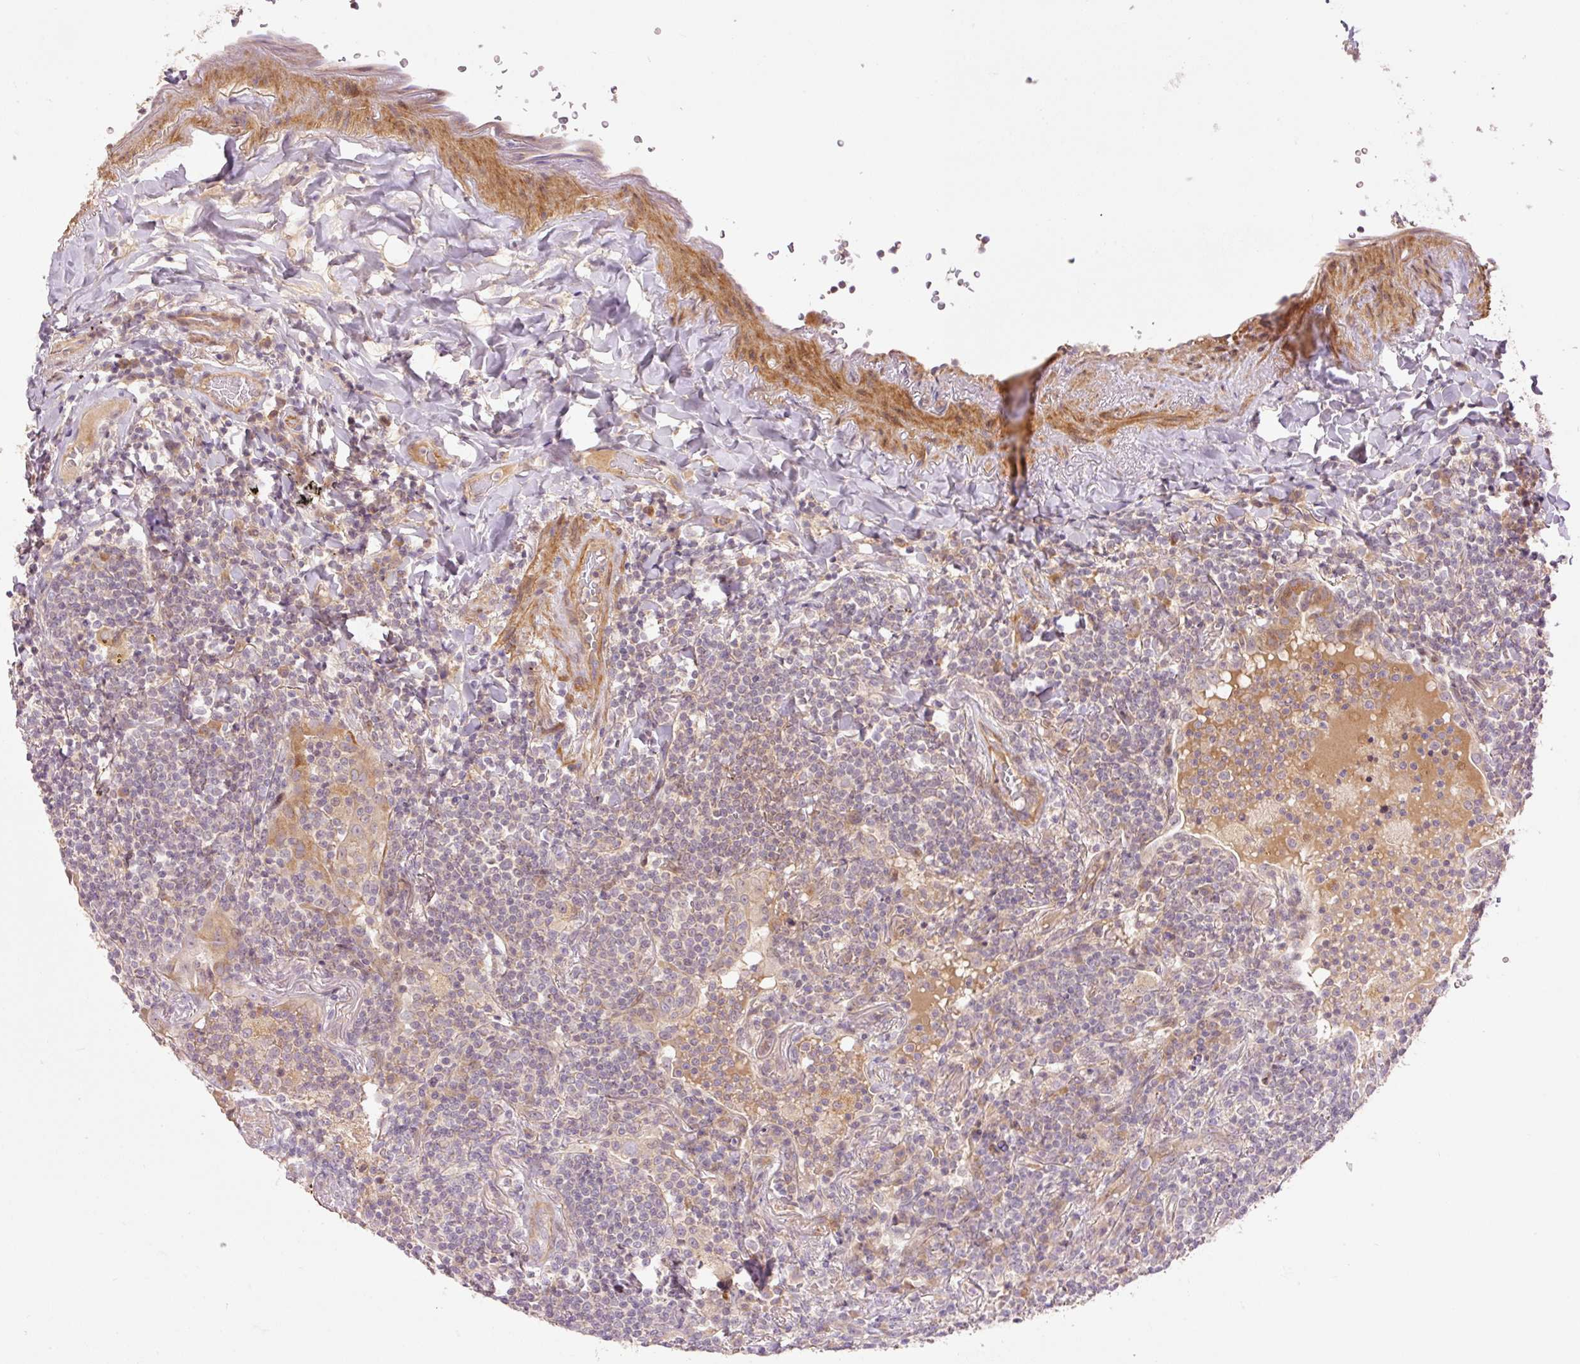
{"staining": {"intensity": "weak", "quantity": "<25%", "location": "cytoplasmic/membranous"}, "tissue": "lymphoma", "cell_type": "Tumor cells", "image_type": "cancer", "snomed": [{"axis": "morphology", "description": "Malignant lymphoma, non-Hodgkin's type, Low grade"}, {"axis": "topography", "description": "Lung"}], "caption": "There is no significant staining in tumor cells of low-grade malignant lymphoma, non-Hodgkin's type.", "gene": "SLC29A3", "patient": {"sex": "female", "age": 71}}